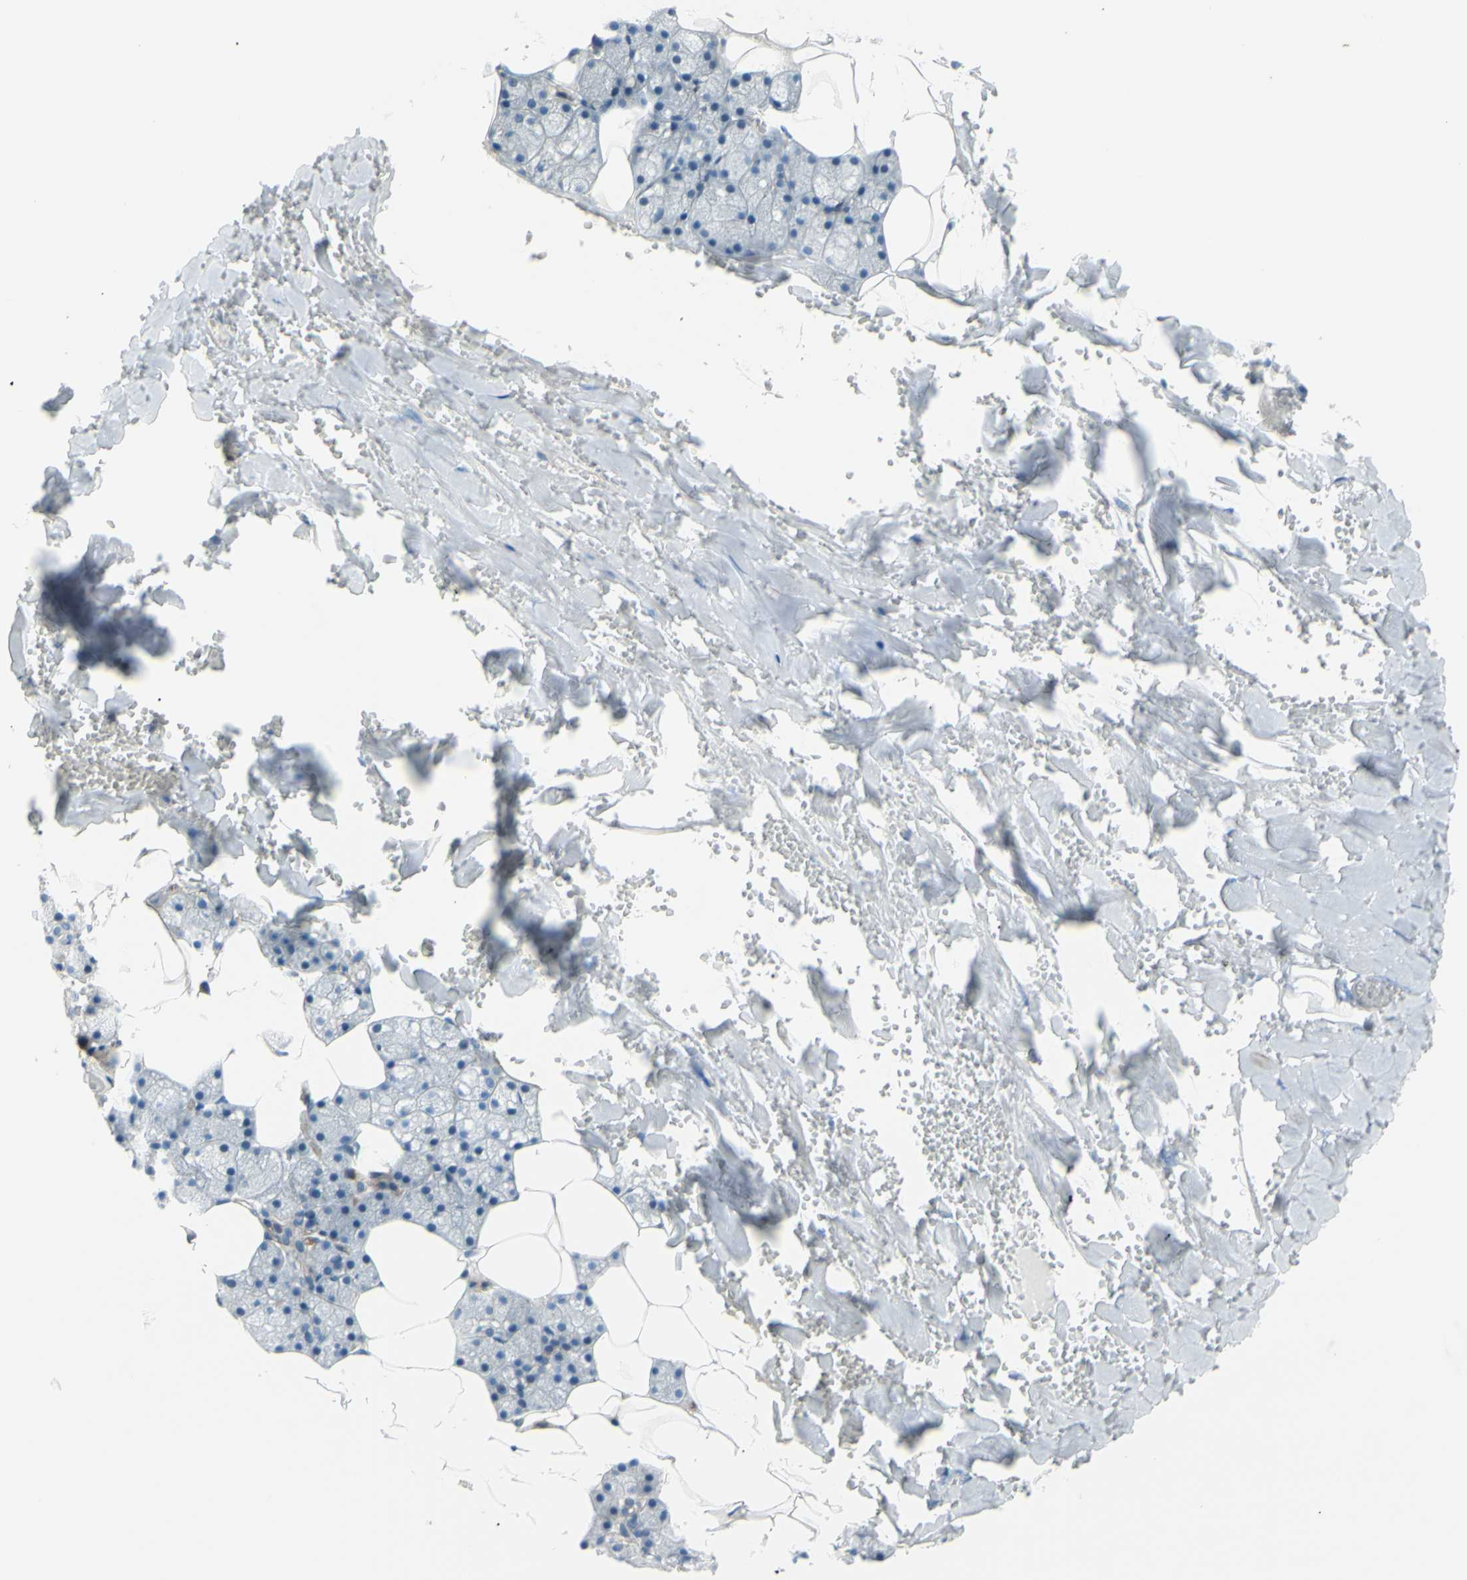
{"staining": {"intensity": "moderate", "quantity": "<25%", "location": "cytoplasmic/membranous"}, "tissue": "salivary gland", "cell_type": "Glandular cells", "image_type": "normal", "snomed": [{"axis": "morphology", "description": "Normal tissue, NOS"}, {"axis": "topography", "description": "Salivary gland"}], "caption": "A histopathology image of salivary gland stained for a protein demonstrates moderate cytoplasmic/membranous brown staining in glandular cells. (DAB (3,3'-diaminobenzidine) = brown stain, brightfield microscopy at high magnification).", "gene": "PAK2", "patient": {"sex": "male", "age": 62}}